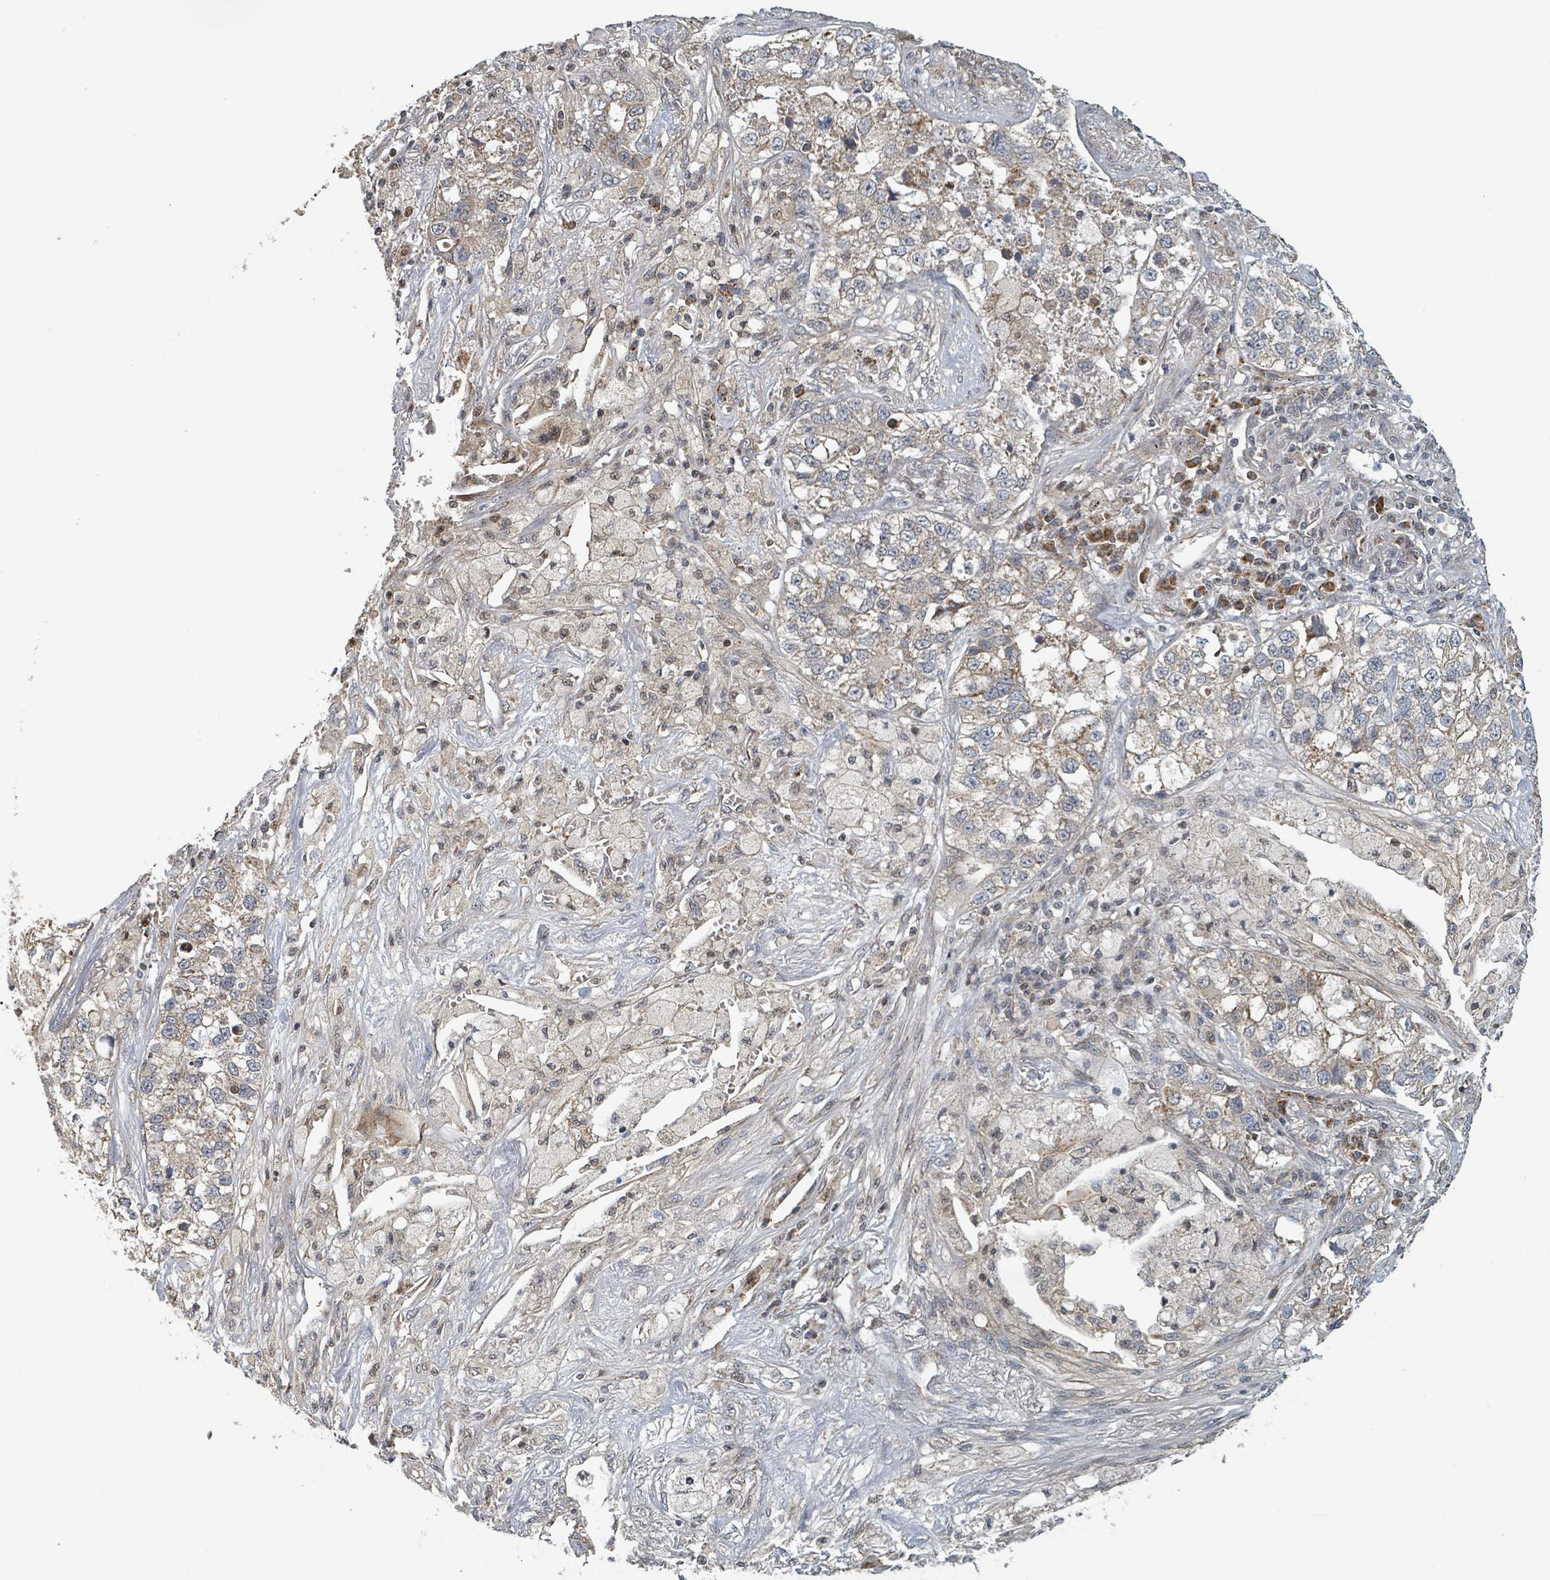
{"staining": {"intensity": "moderate", "quantity": ">75%", "location": "cytoplasmic/membranous"}, "tissue": "lung cancer", "cell_type": "Tumor cells", "image_type": "cancer", "snomed": [{"axis": "morphology", "description": "Adenocarcinoma, NOS"}, {"axis": "topography", "description": "Lung"}], "caption": "A photomicrograph showing moderate cytoplasmic/membranous positivity in about >75% of tumor cells in lung cancer (adenocarcinoma), as visualized by brown immunohistochemical staining.", "gene": "HIVEP1", "patient": {"sex": "male", "age": 49}}